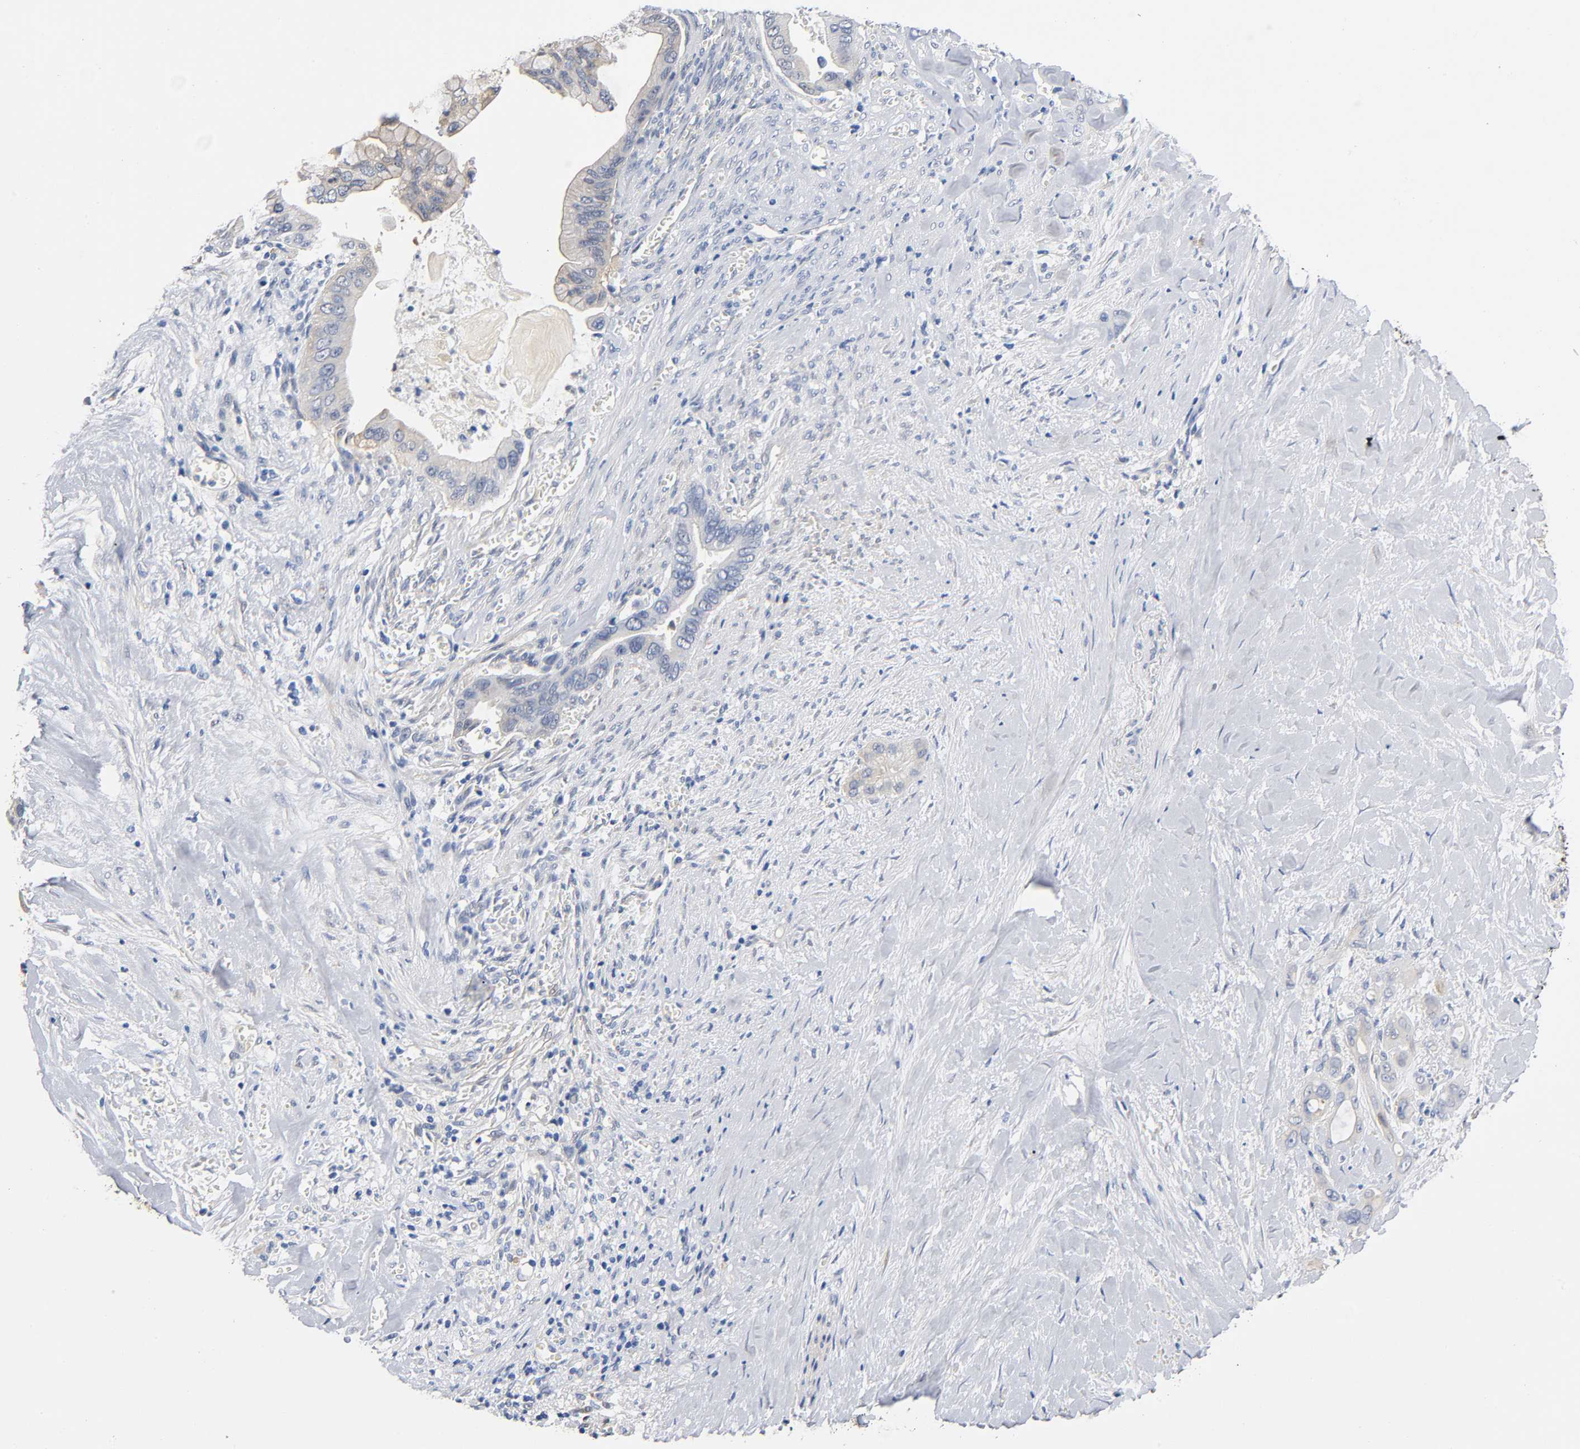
{"staining": {"intensity": "weak", "quantity": "<25%", "location": "cytoplasmic/membranous"}, "tissue": "pancreatic cancer", "cell_type": "Tumor cells", "image_type": "cancer", "snomed": [{"axis": "morphology", "description": "Adenocarcinoma, NOS"}, {"axis": "topography", "description": "Pancreas"}], "caption": "Immunohistochemistry (IHC) of pancreatic adenocarcinoma demonstrates no staining in tumor cells.", "gene": "TNC", "patient": {"sex": "male", "age": 59}}